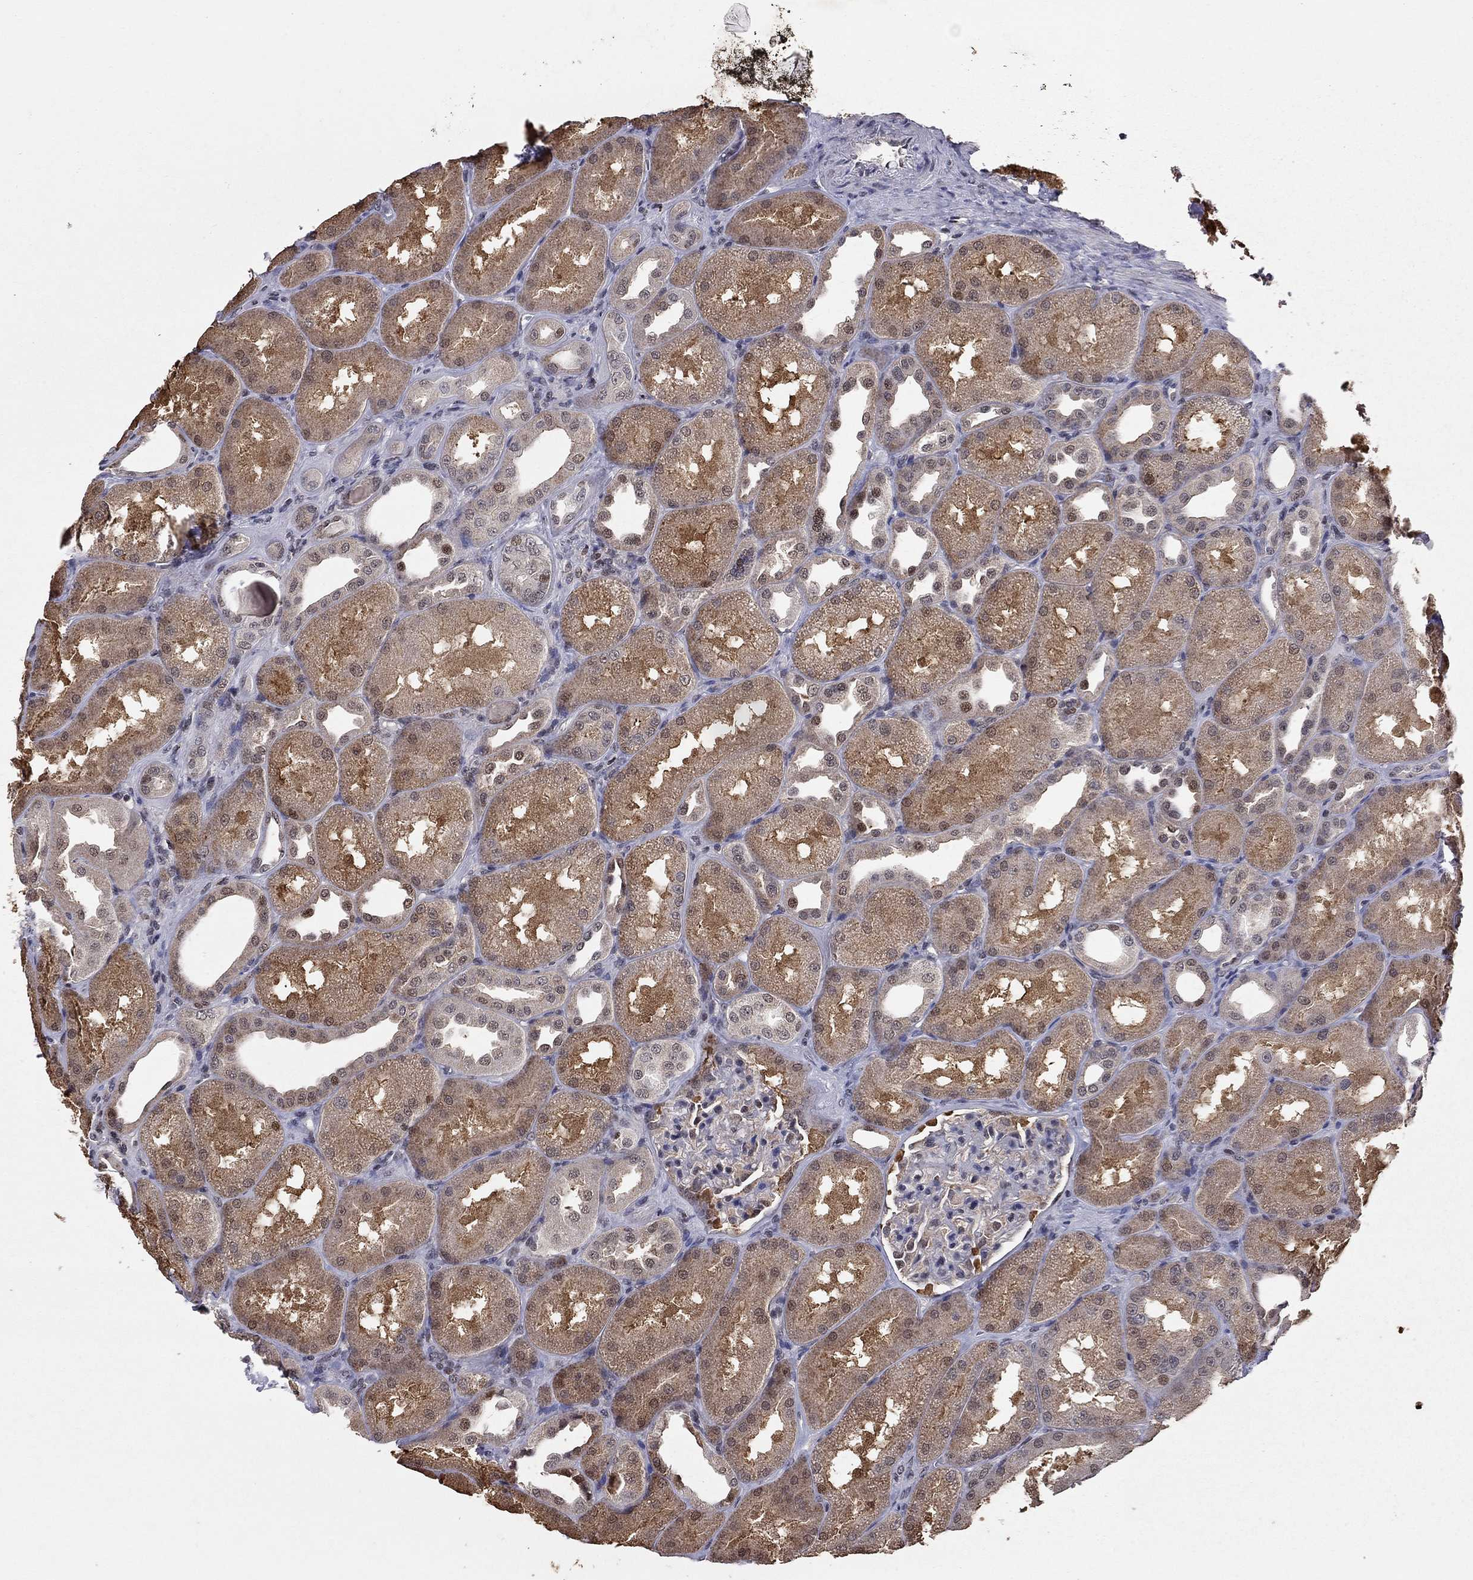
{"staining": {"intensity": "strong", "quantity": "<25%", "location": "nuclear"}, "tissue": "kidney", "cell_type": "Cells in glomeruli", "image_type": "normal", "snomed": [{"axis": "morphology", "description": "Normal tissue, NOS"}, {"axis": "topography", "description": "Kidney"}], "caption": "A histopathology image showing strong nuclear positivity in approximately <25% of cells in glomeruli in normal kidney, as visualized by brown immunohistochemical staining.", "gene": "HDAC3", "patient": {"sex": "male", "age": 61}}